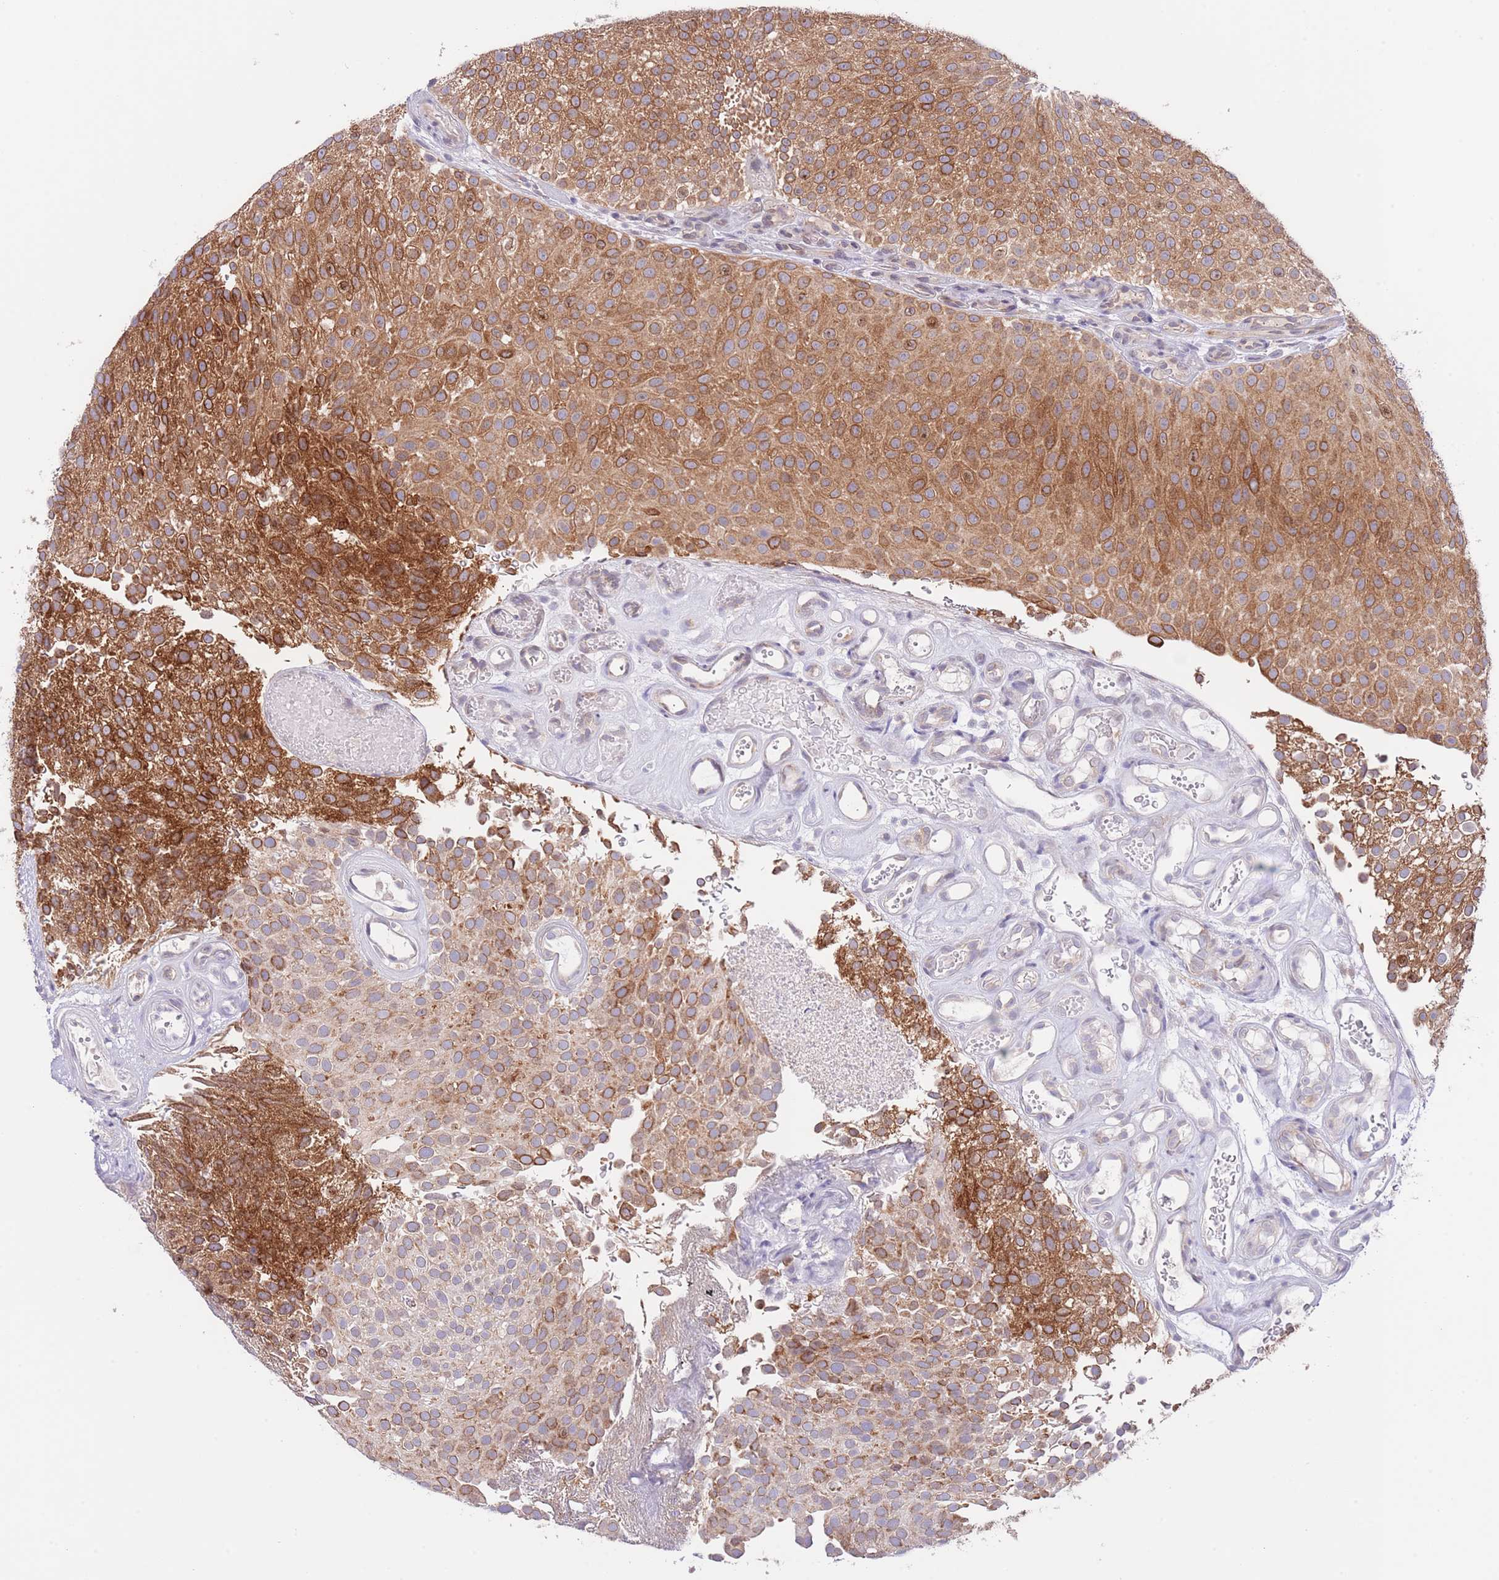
{"staining": {"intensity": "strong", "quantity": "25%-75%", "location": "cytoplasmic/membranous"}, "tissue": "urothelial cancer", "cell_type": "Tumor cells", "image_type": "cancer", "snomed": [{"axis": "morphology", "description": "Urothelial carcinoma, Low grade"}, {"axis": "topography", "description": "Urinary bladder"}], "caption": "A brown stain labels strong cytoplasmic/membranous staining of a protein in urothelial cancer tumor cells.", "gene": "EBPL", "patient": {"sex": "male", "age": 78}}